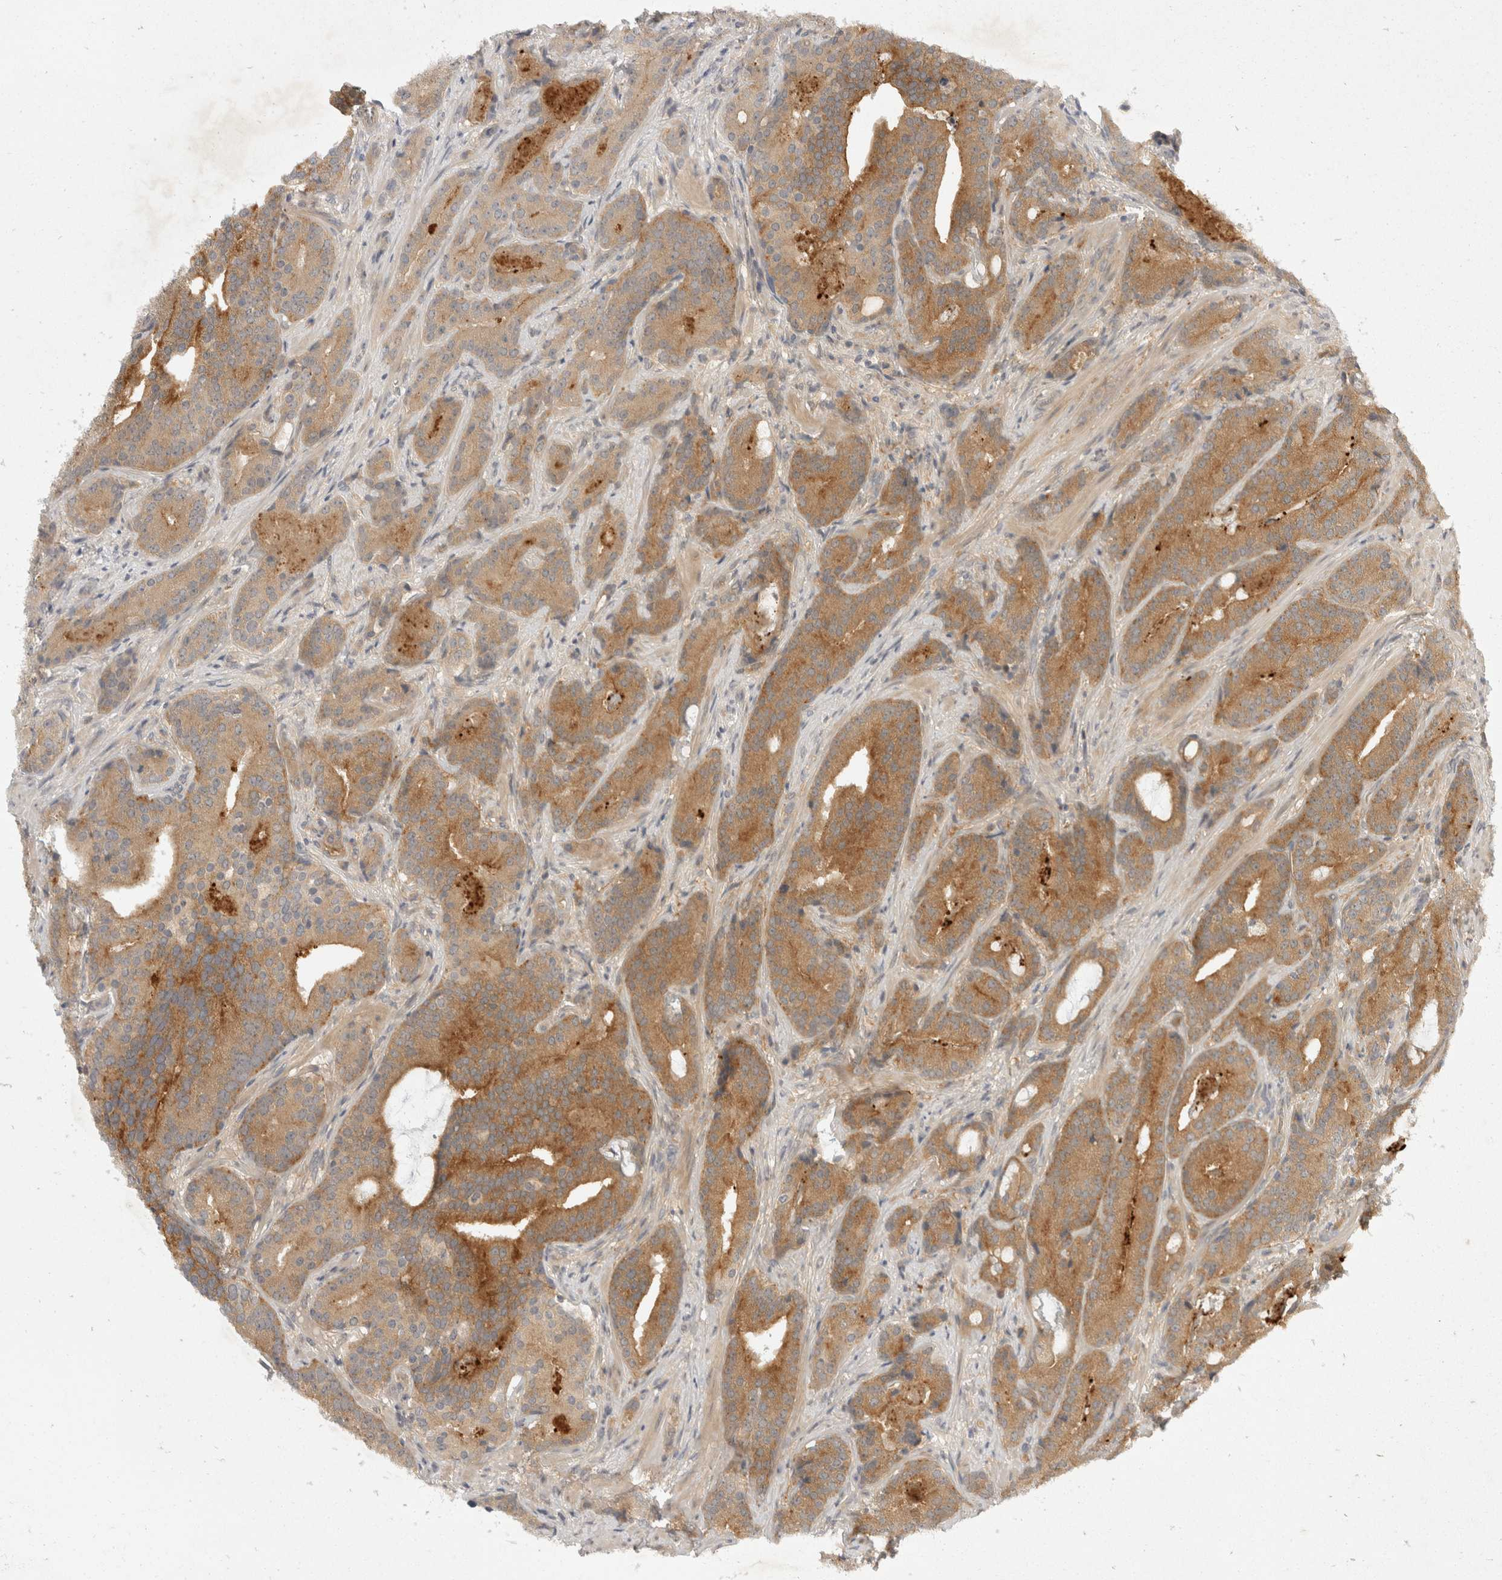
{"staining": {"intensity": "moderate", "quantity": ">75%", "location": "cytoplasmic/membranous"}, "tissue": "prostate cancer", "cell_type": "Tumor cells", "image_type": "cancer", "snomed": [{"axis": "morphology", "description": "Adenocarcinoma, Low grade"}, {"axis": "topography", "description": "Prostate"}], "caption": "This histopathology image reveals adenocarcinoma (low-grade) (prostate) stained with immunohistochemistry to label a protein in brown. The cytoplasmic/membranous of tumor cells show moderate positivity for the protein. Nuclei are counter-stained blue.", "gene": "TOM1L2", "patient": {"sex": "male", "age": 67}}